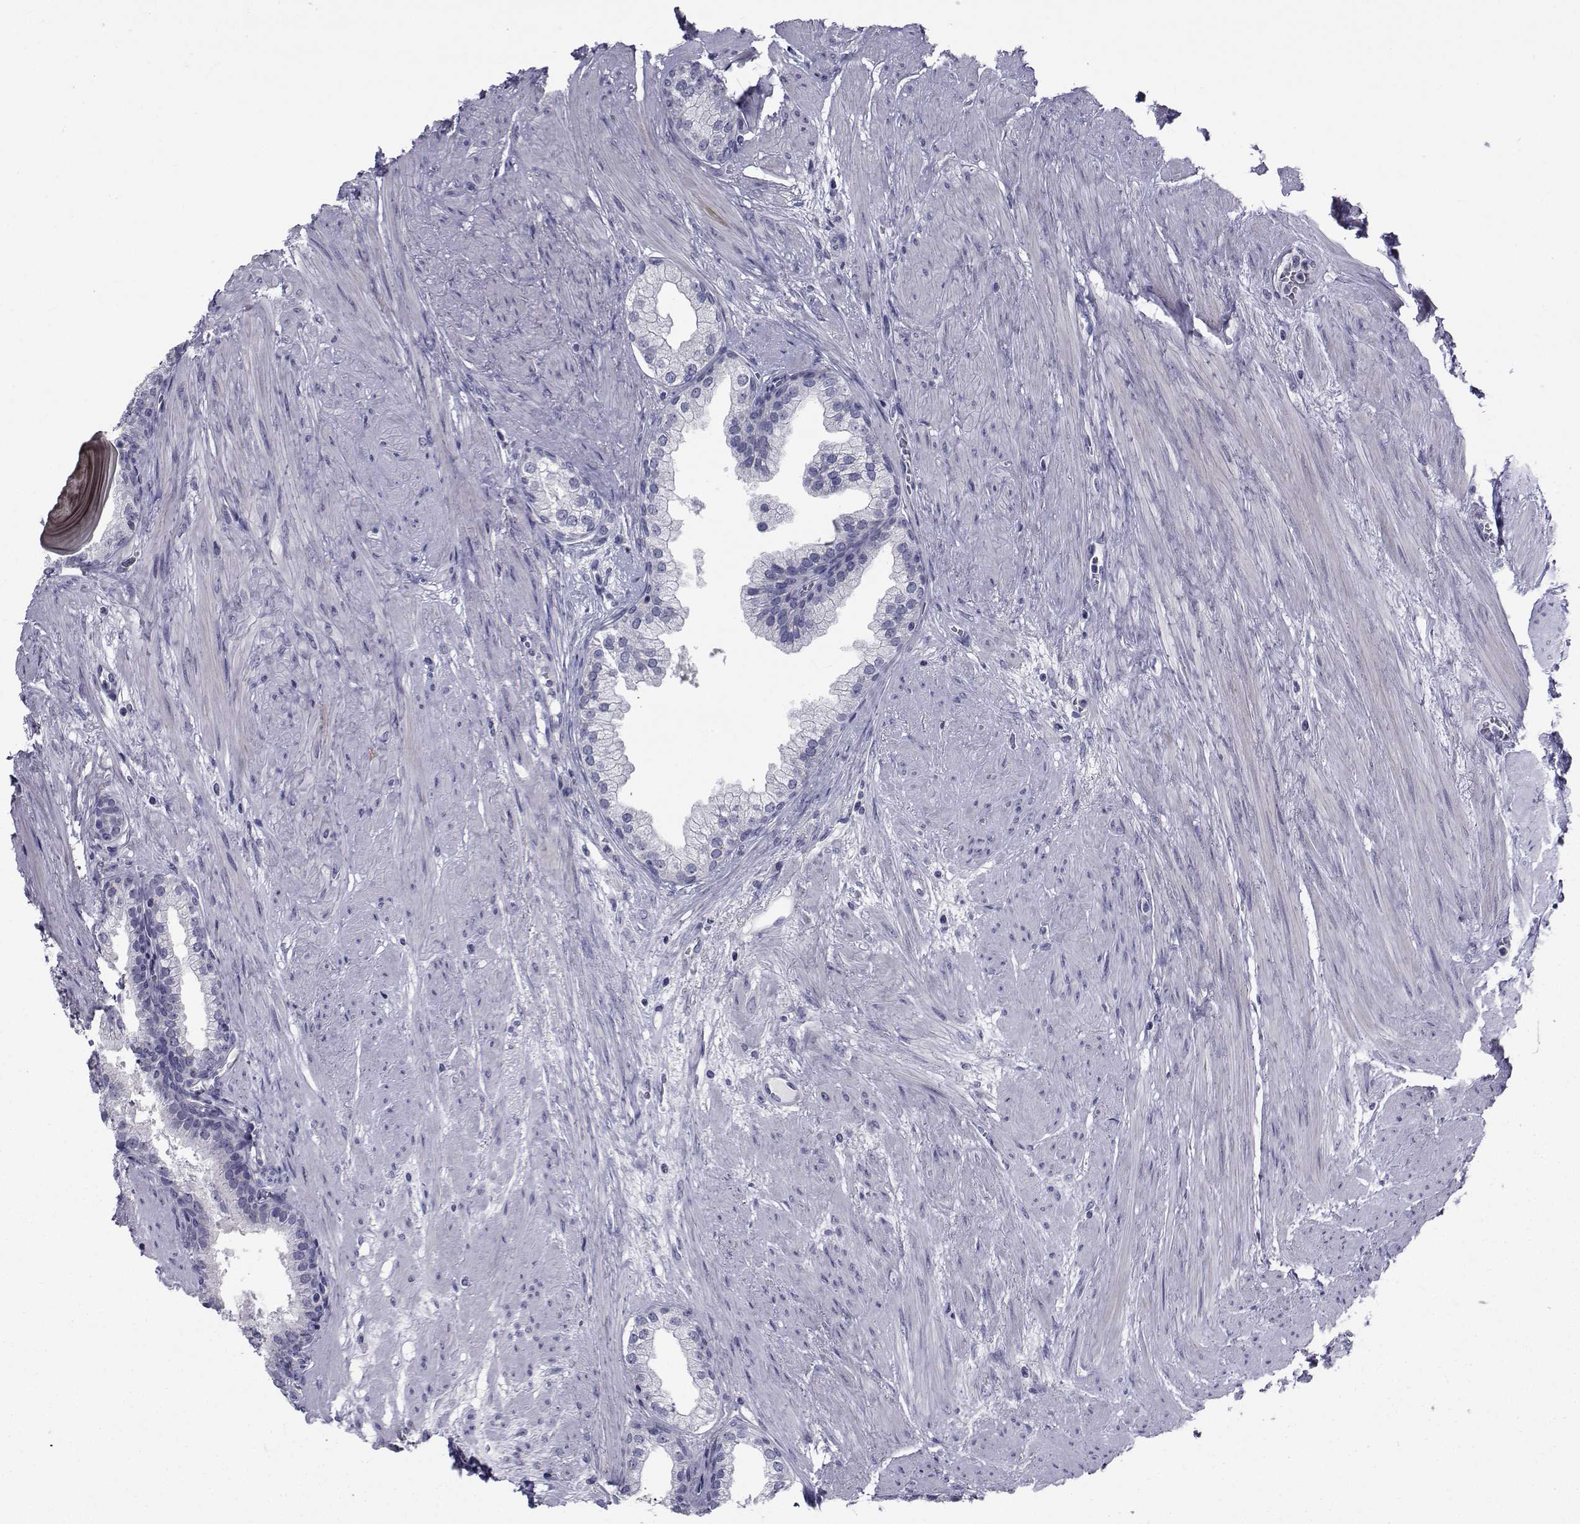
{"staining": {"intensity": "negative", "quantity": "none", "location": "none"}, "tissue": "prostate cancer", "cell_type": "Tumor cells", "image_type": "cancer", "snomed": [{"axis": "morphology", "description": "Adenocarcinoma, NOS"}, {"axis": "topography", "description": "Prostate"}], "caption": "Immunohistochemistry micrograph of neoplastic tissue: human prostate adenocarcinoma stained with DAB reveals no significant protein positivity in tumor cells.", "gene": "CHRNA1", "patient": {"sex": "male", "age": 69}}